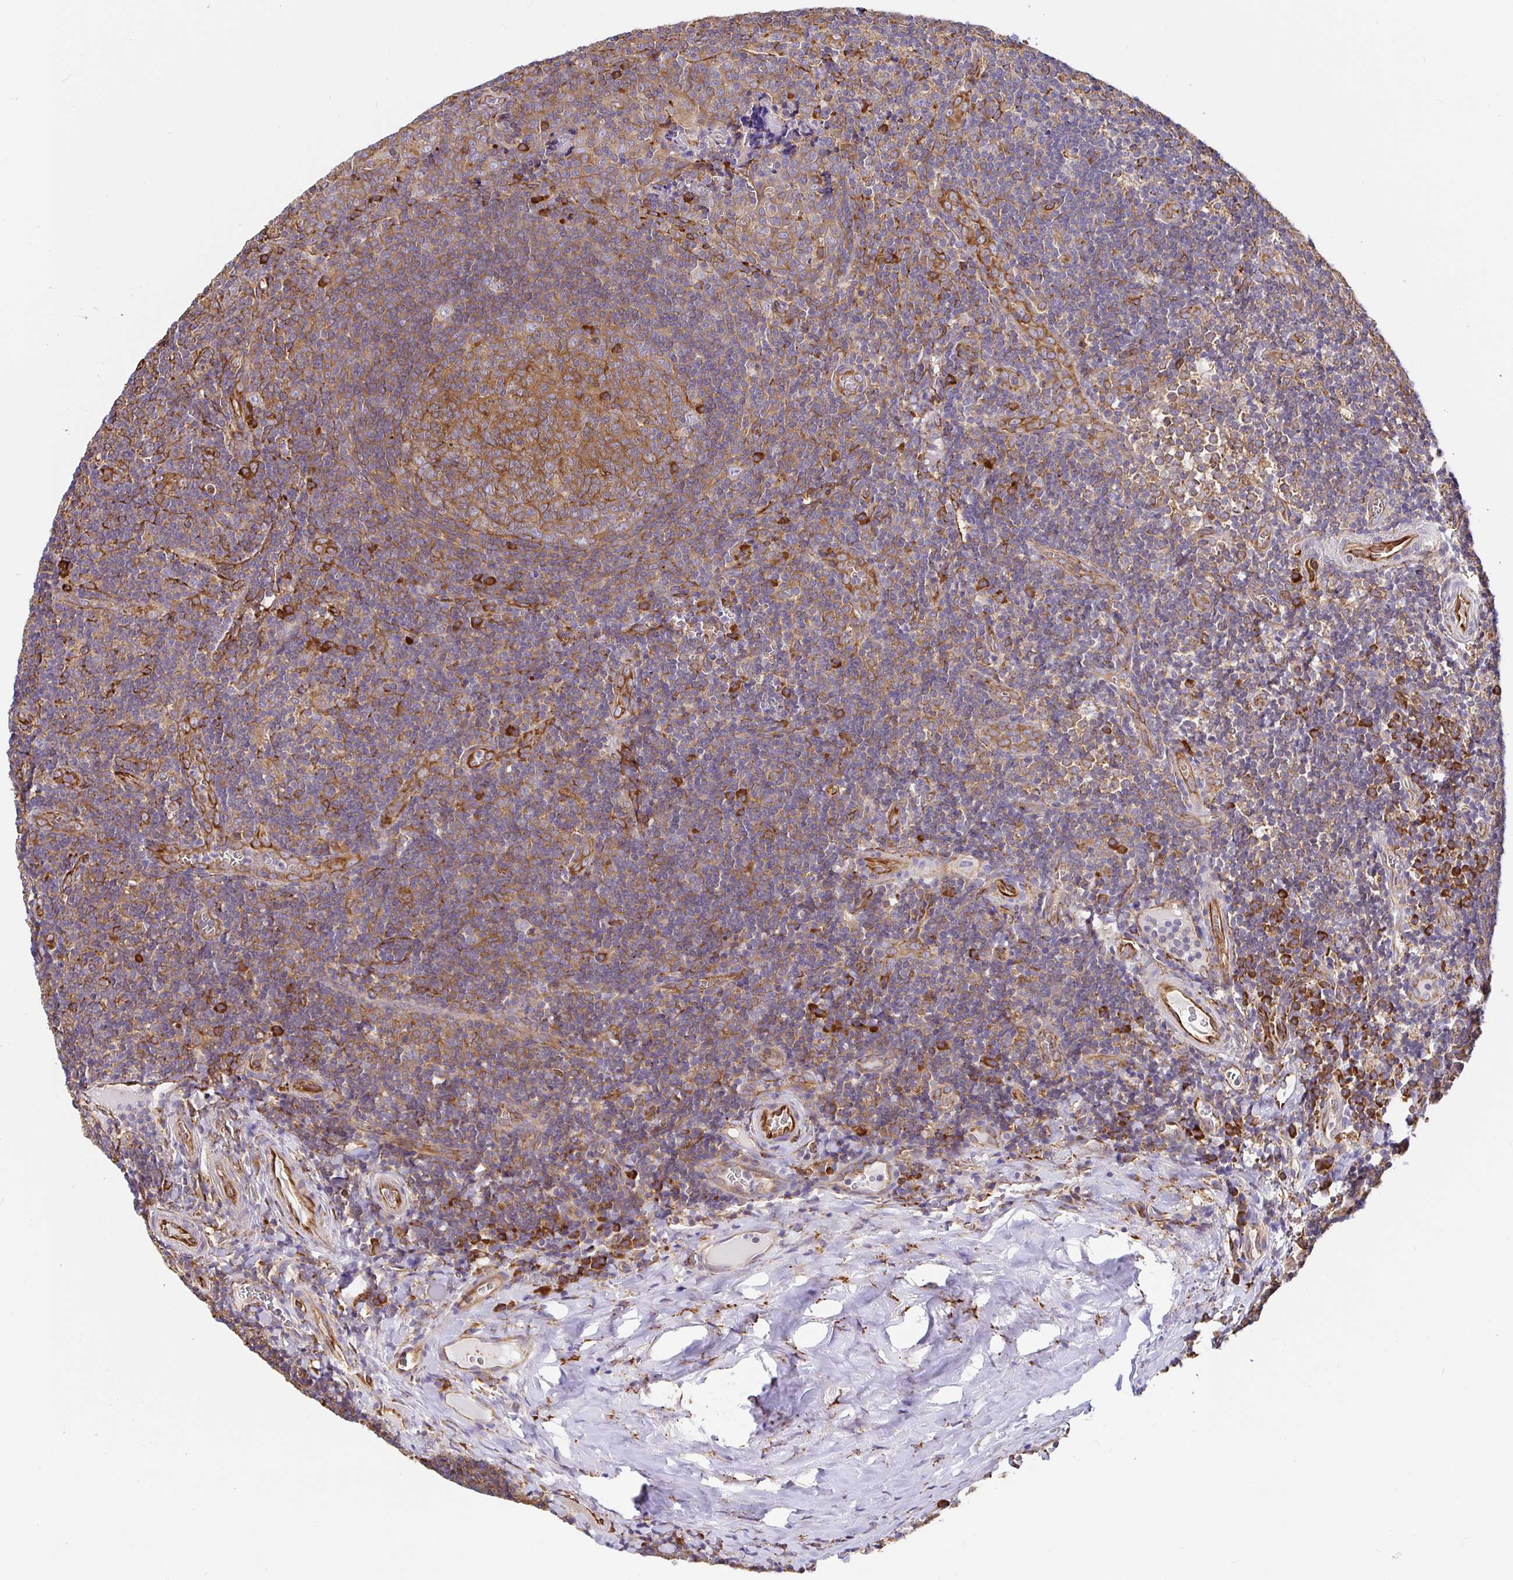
{"staining": {"intensity": "moderate", "quantity": ">75%", "location": "cytoplasmic/membranous"}, "tissue": "tonsil", "cell_type": "Germinal center cells", "image_type": "normal", "snomed": [{"axis": "morphology", "description": "Normal tissue, NOS"}, {"axis": "morphology", "description": "Inflammation, NOS"}, {"axis": "topography", "description": "Tonsil"}], "caption": "The histopathology image reveals staining of unremarkable tonsil, revealing moderate cytoplasmic/membranous protein staining (brown color) within germinal center cells. The protein of interest is shown in brown color, while the nuclei are stained blue.", "gene": "MAOA", "patient": {"sex": "female", "age": 31}}